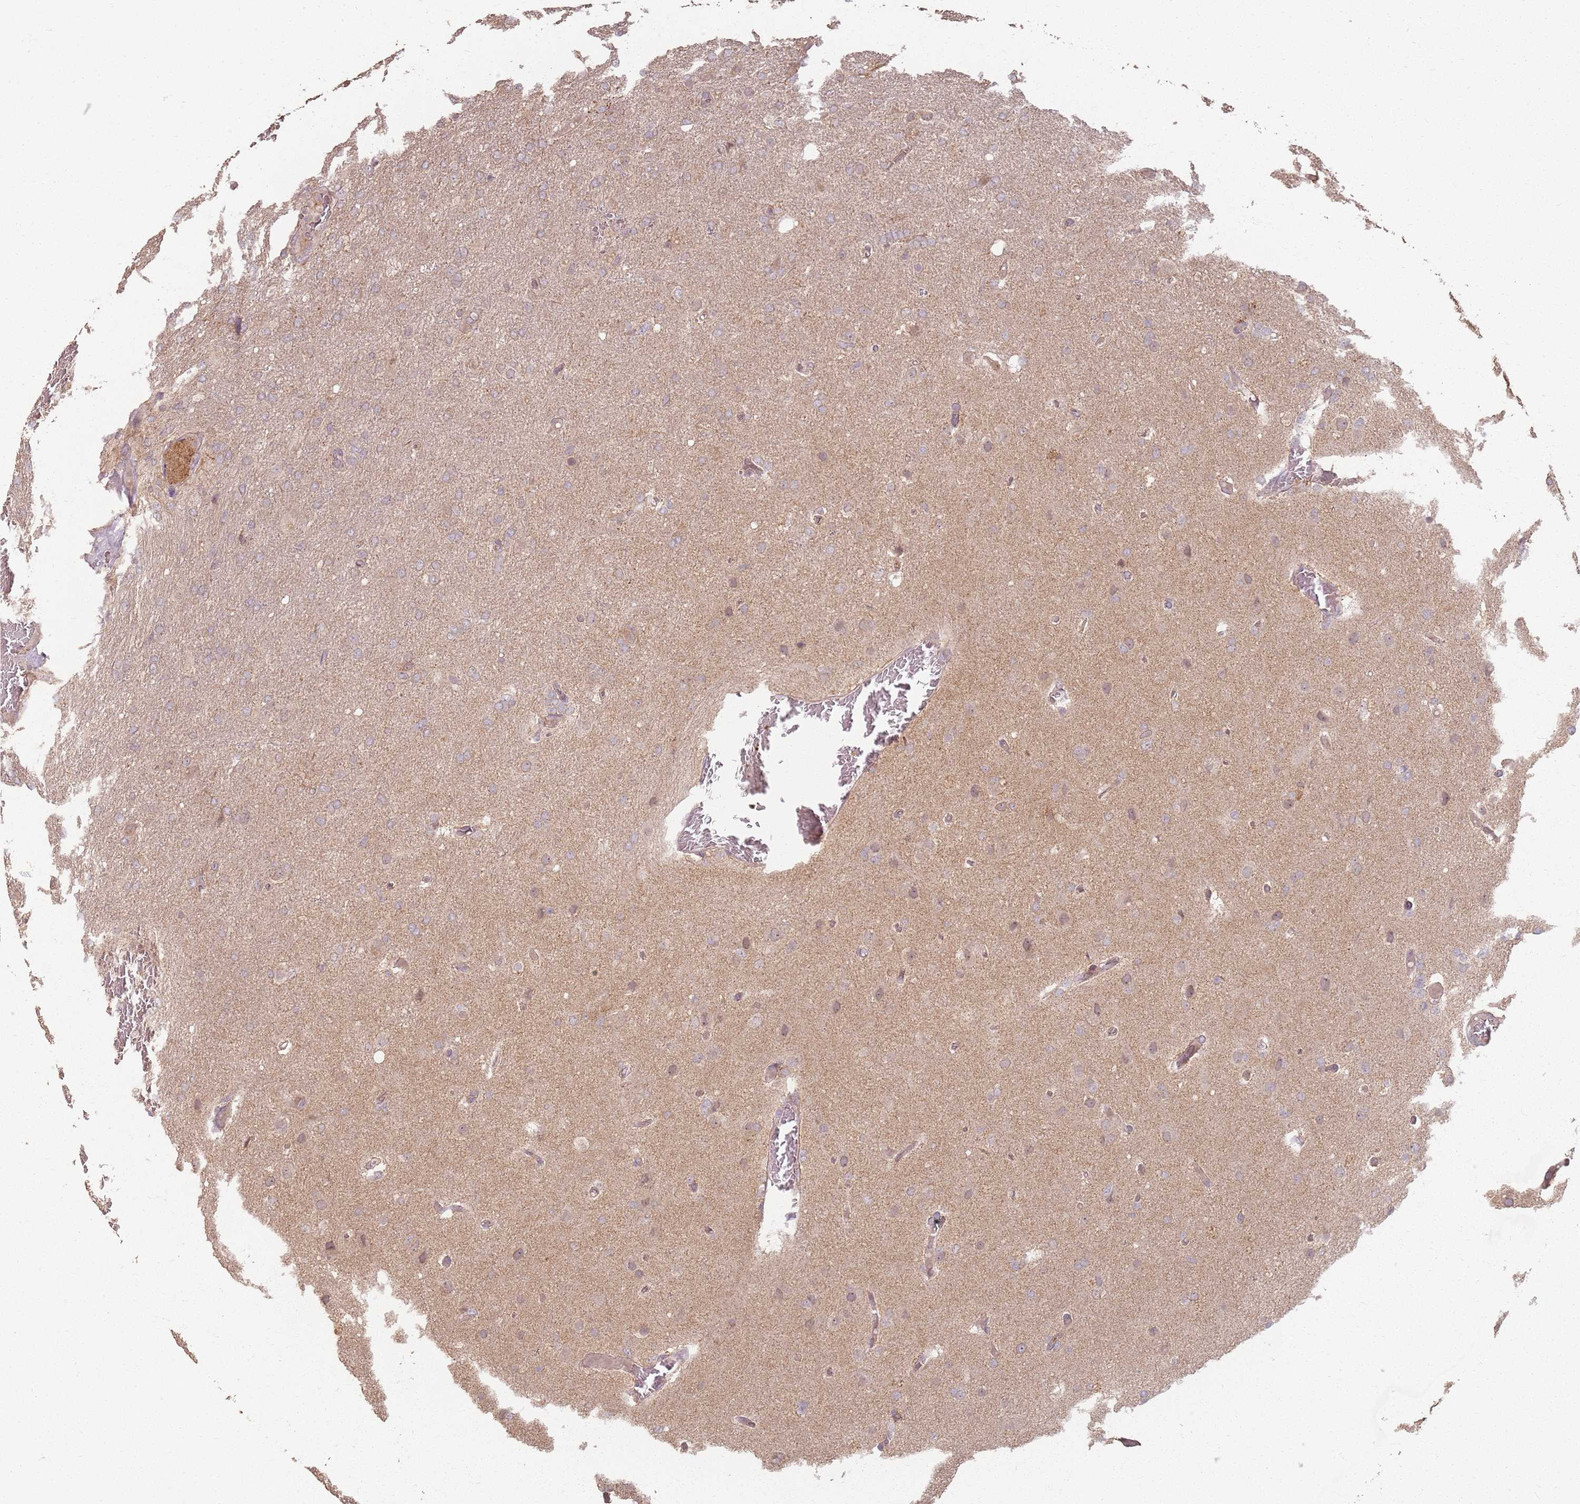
{"staining": {"intensity": "weak", "quantity": "<25%", "location": "cytoplasmic/membranous"}, "tissue": "glioma", "cell_type": "Tumor cells", "image_type": "cancer", "snomed": [{"axis": "morphology", "description": "Glioma, malignant, High grade"}, {"axis": "topography", "description": "Brain"}], "caption": "The photomicrograph exhibits no significant positivity in tumor cells of high-grade glioma (malignant).", "gene": "CCDC168", "patient": {"sex": "female", "age": 74}}